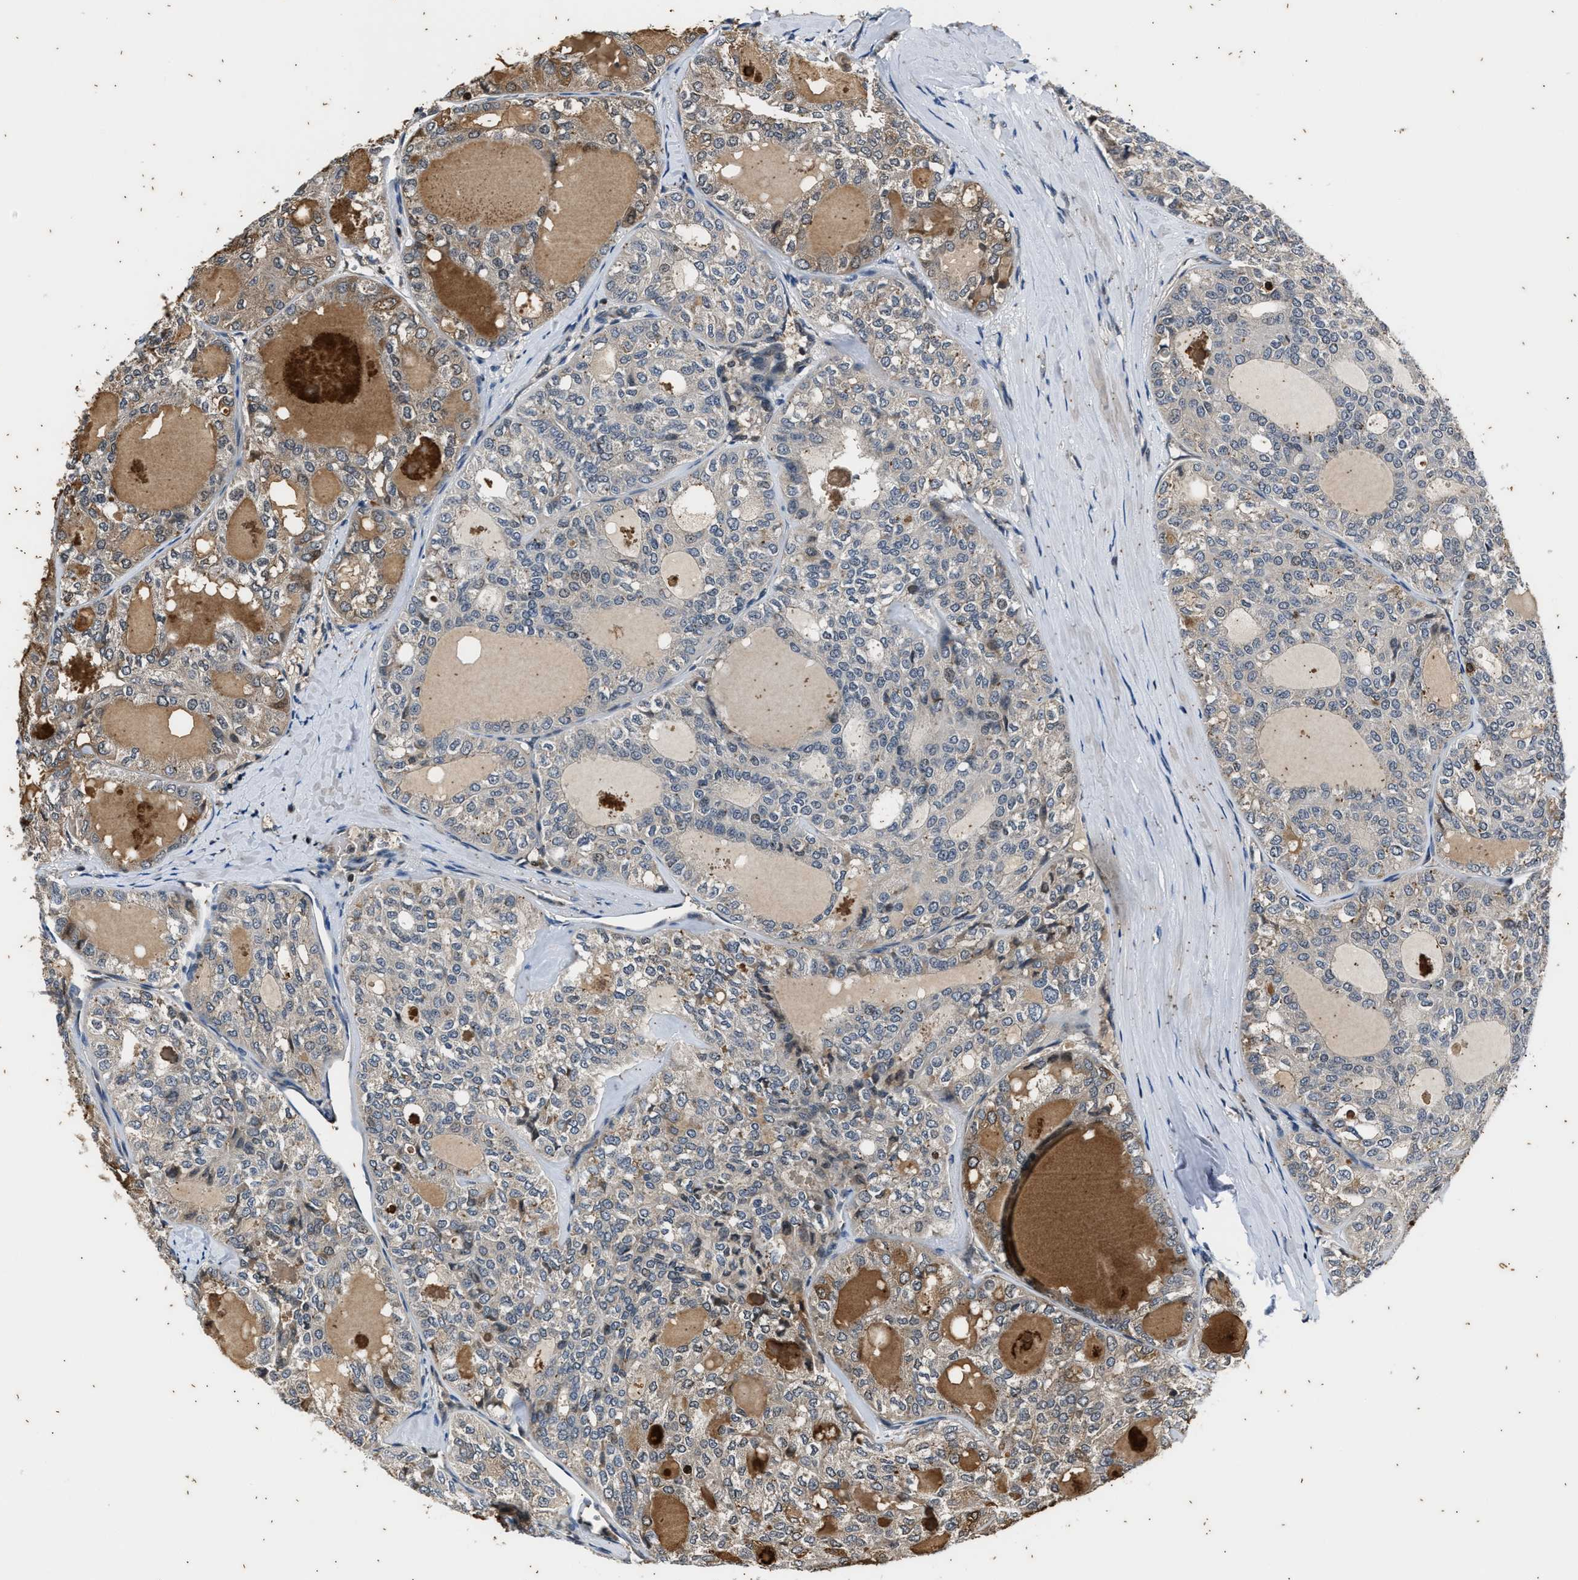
{"staining": {"intensity": "weak", "quantity": "25%-75%", "location": "cytoplasmic/membranous"}, "tissue": "thyroid cancer", "cell_type": "Tumor cells", "image_type": "cancer", "snomed": [{"axis": "morphology", "description": "Follicular adenoma carcinoma, NOS"}, {"axis": "topography", "description": "Thyroid gland"}], "caption": "Immunohistochemical staining of thyroid cancer shows low levels of weak cytoplasmic/membranous protein positivity in approximately 25%-75% of tumor cells.", "gene": "PTPN7", "patient": {"sex": "male", "age": 75}}